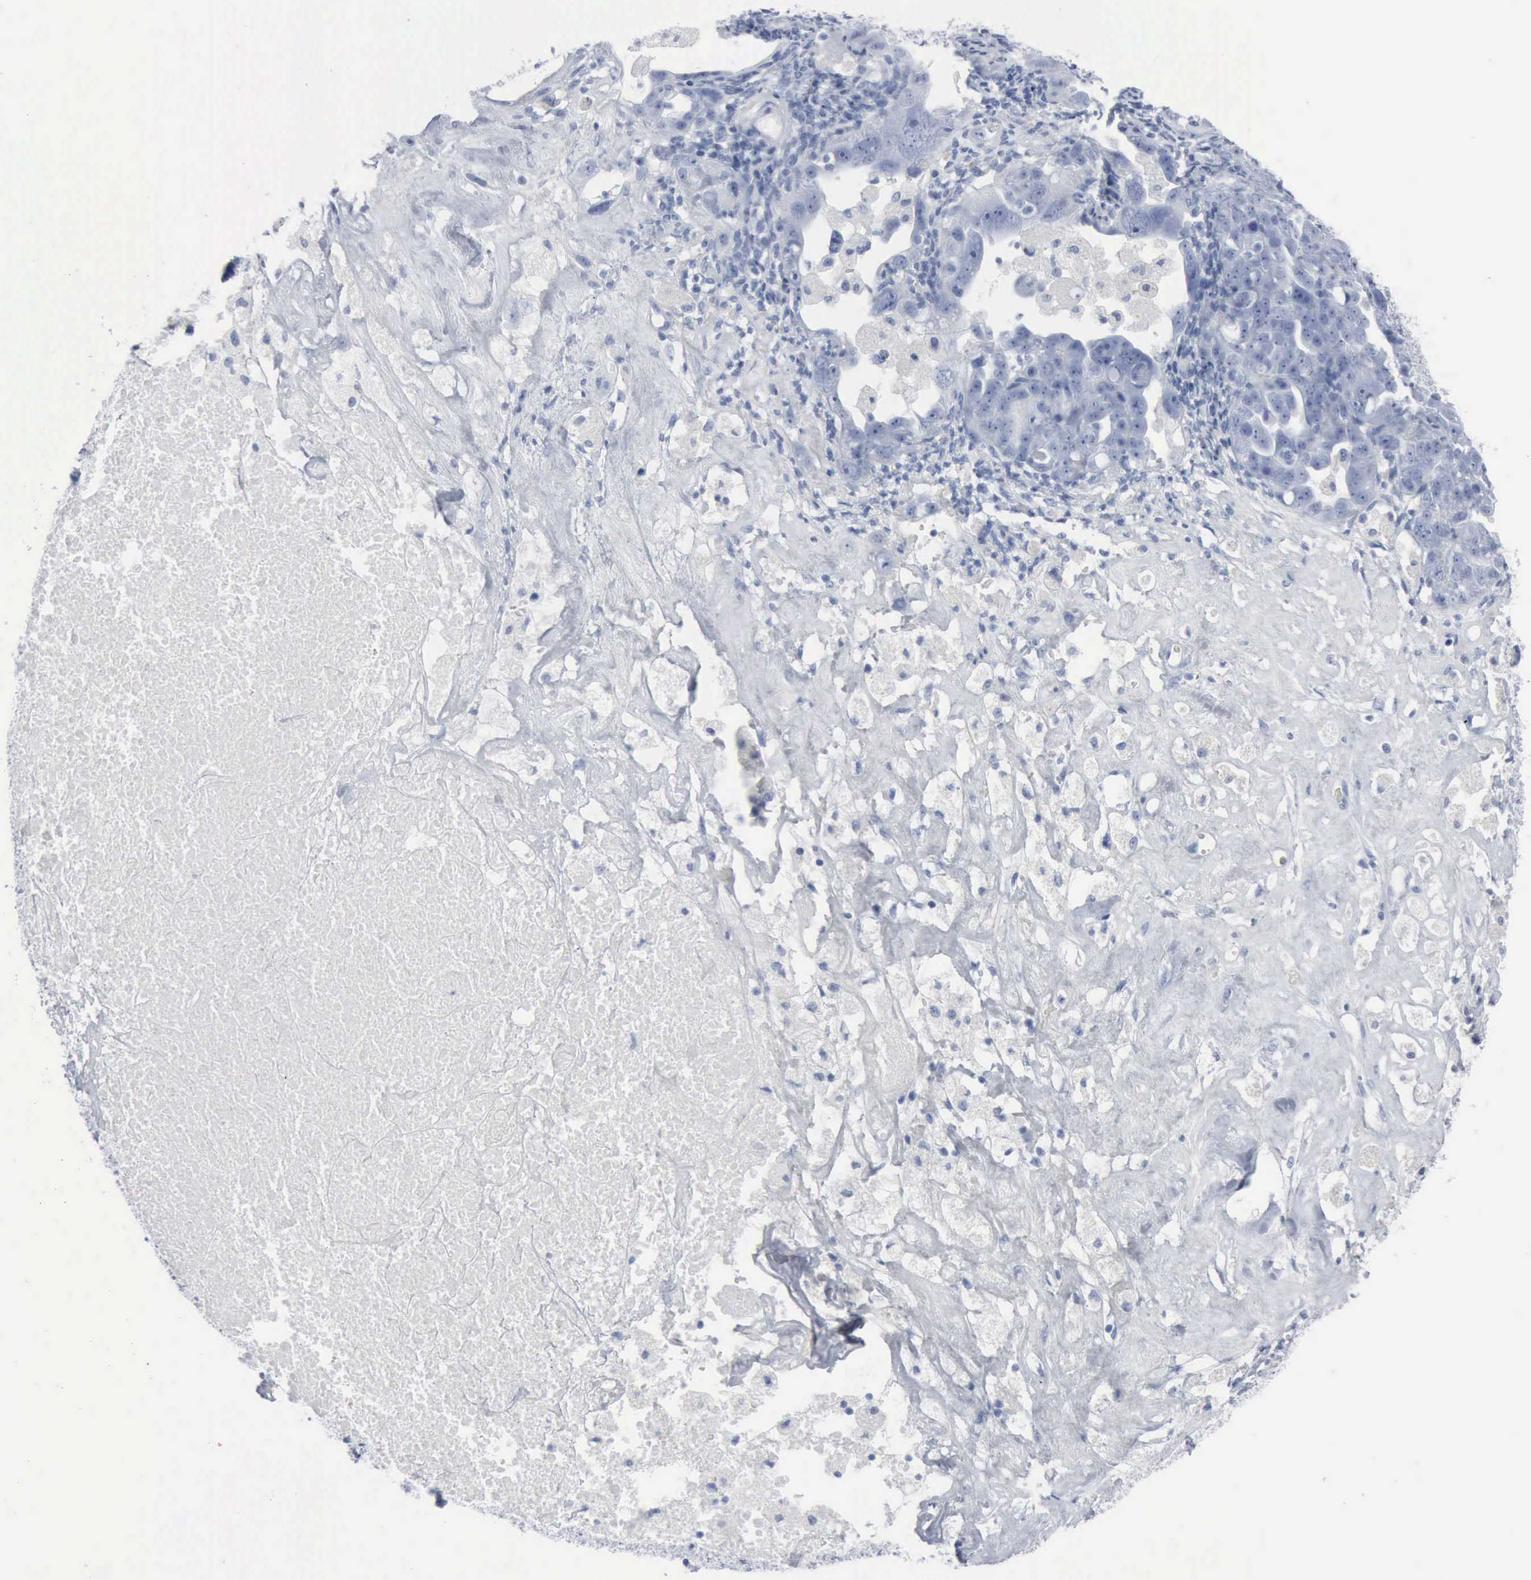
{"staining": {"intensity": "negative", "quantity": "none", "location": "none"}, "tissue": "ovarian cancer", "cell_type": "Tumor cells", "image_type": "cancer", "snomed": [{"axis": "morphology", "description": "Cystadenocarcinoma, serous, NOS"}, {"axis": "topography", "description": "Ovary"}], "caption": "IHC of human ovarian serous cystadenocarcinoma exhibits no staining in tumor cells.", "gene": "DMD", "patient": {"sex": "female", "age": 66}}